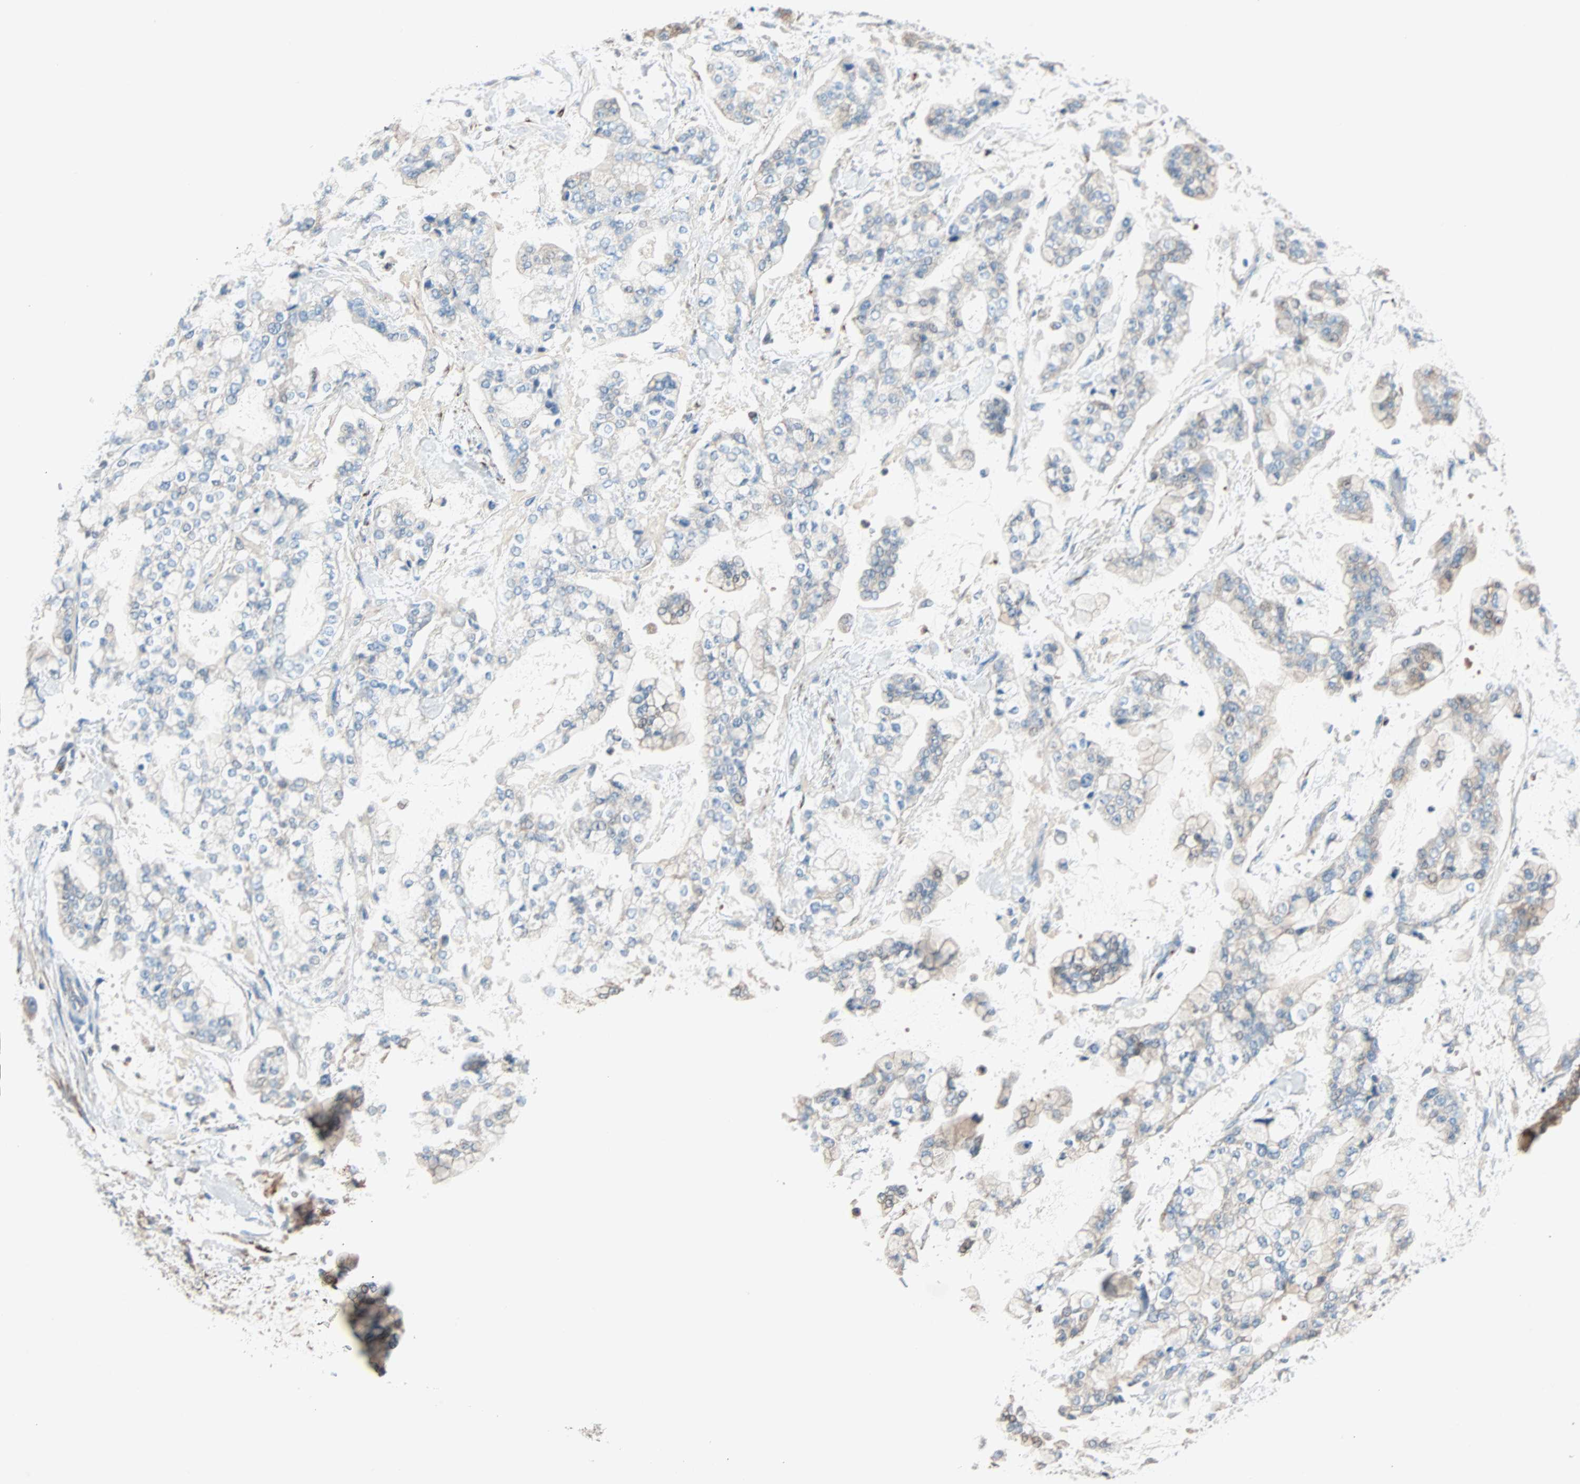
{"staining": {"intensity": "moderate", "quantity": "25%-75%", "location": "cytoplasmic/membranous"}, "tissue": "stomach cancer", "cell_type": "Tumor cells", "image_type": "cancer", "snomed": [{"axis": "morphology", "description": "Normal tissue, NOS"}, {"axis": "morphology", "description": "Adenocarcinoma, NOS"}, {"axis": "topography", "description": "Stomach, upper"}, {"axis": "topography", "description": "Stomach"}], "caption": "Tumor cells reveal medium levels of moderate cytoplasmic/membranous staining in approximately 25%-75% of cells in human stomach cancer.", "gene": "LY6G6F", "patient": {"sex": "male", "age": 76}}